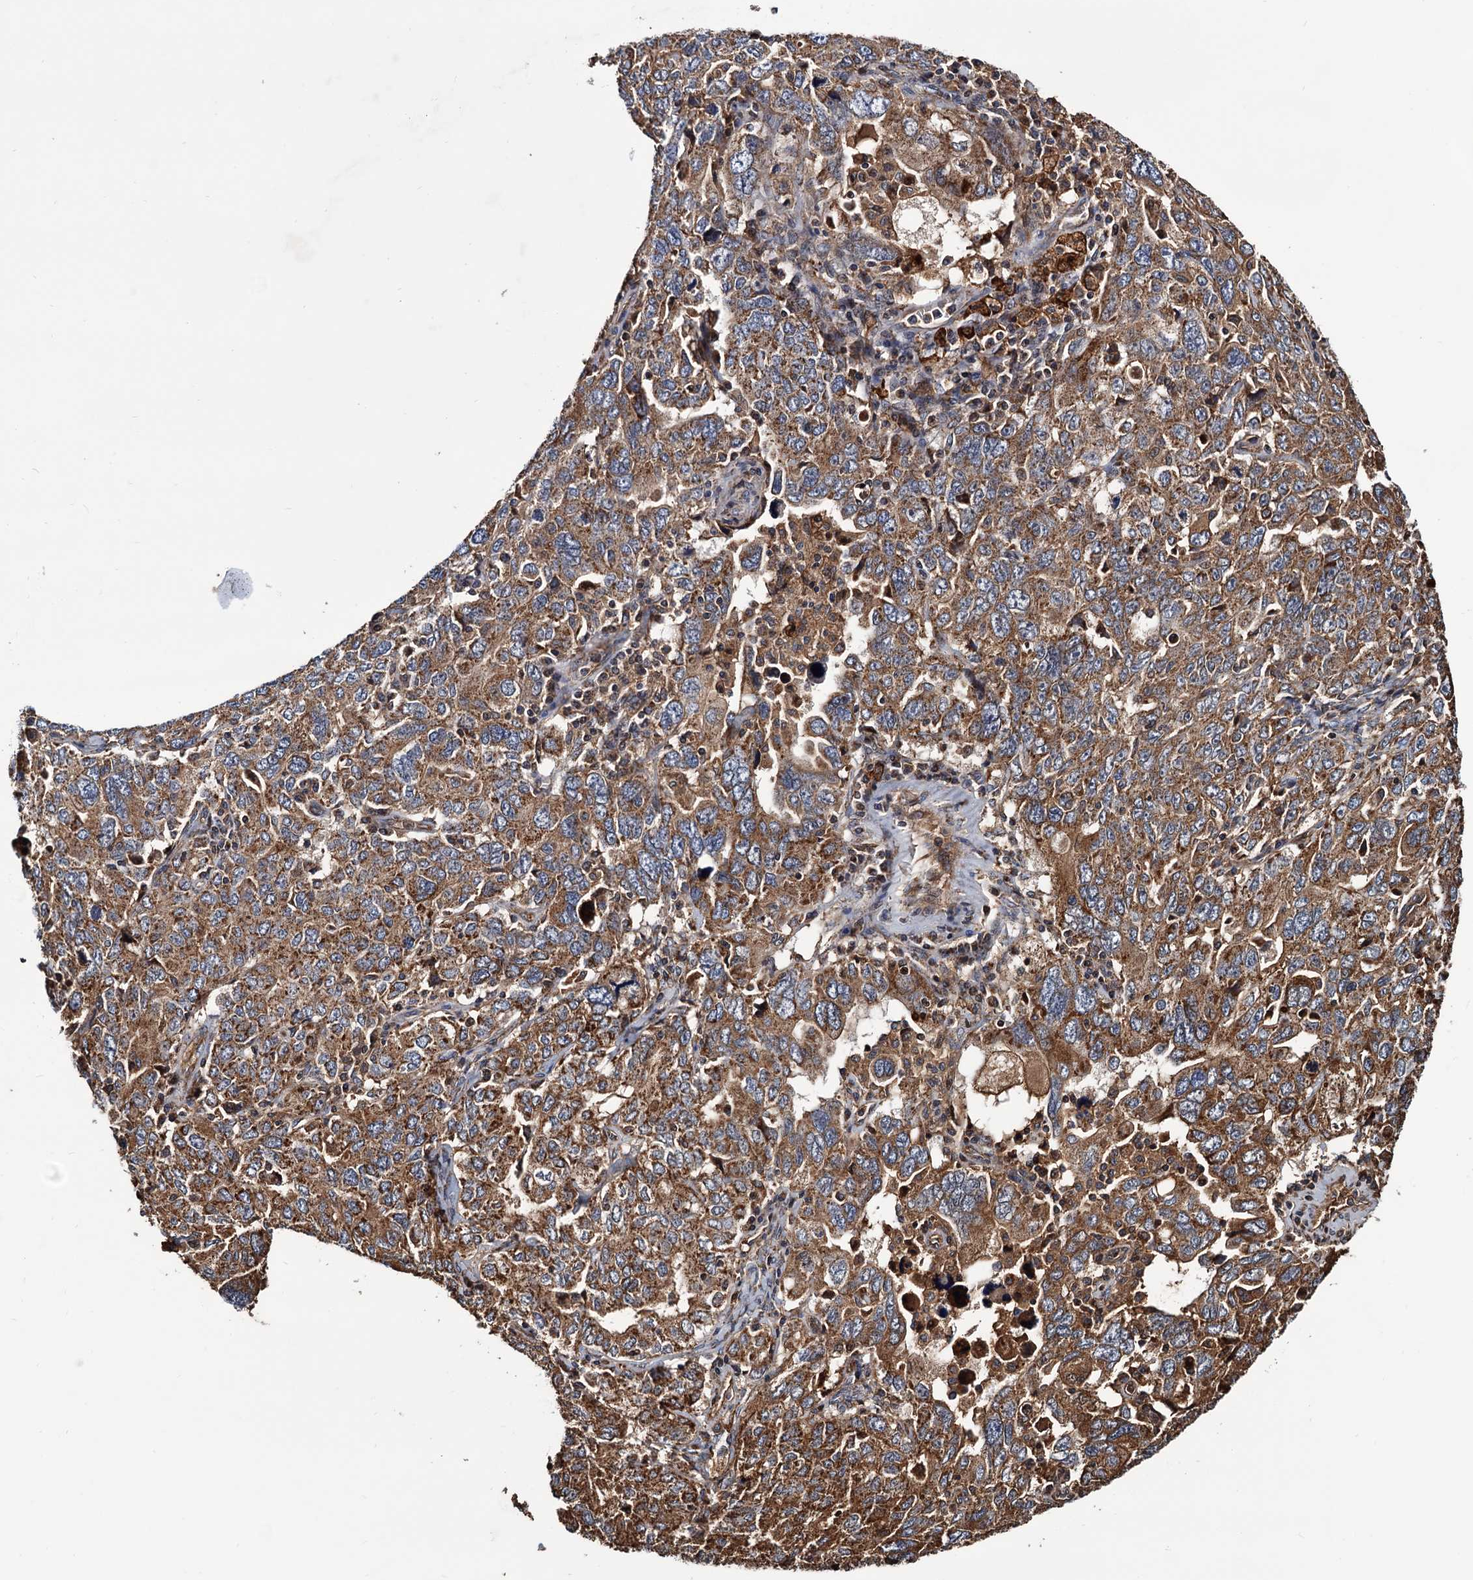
{"staining": {"intensity": "moderate", "quantity": ">75%", "location": "cytoplasmic/membranous"}, "tissue": "ovarian cancer", "cell_type": "Tumor cells", "image_type": "cancer", "snomed": [{"axis": "morphology", "description": "Carcinoma, endometroid"}, {"axis": "topography", "description": "Ovary"}], "caption": "IHC of ovarian cancer (endometroid carcinoma) reveals medium levels of moderate cytoplasmic/membranous expression in about >75% of tumor cells.", "gene": "MRPL42", "patient": {"sex": "female", "age": 62}}